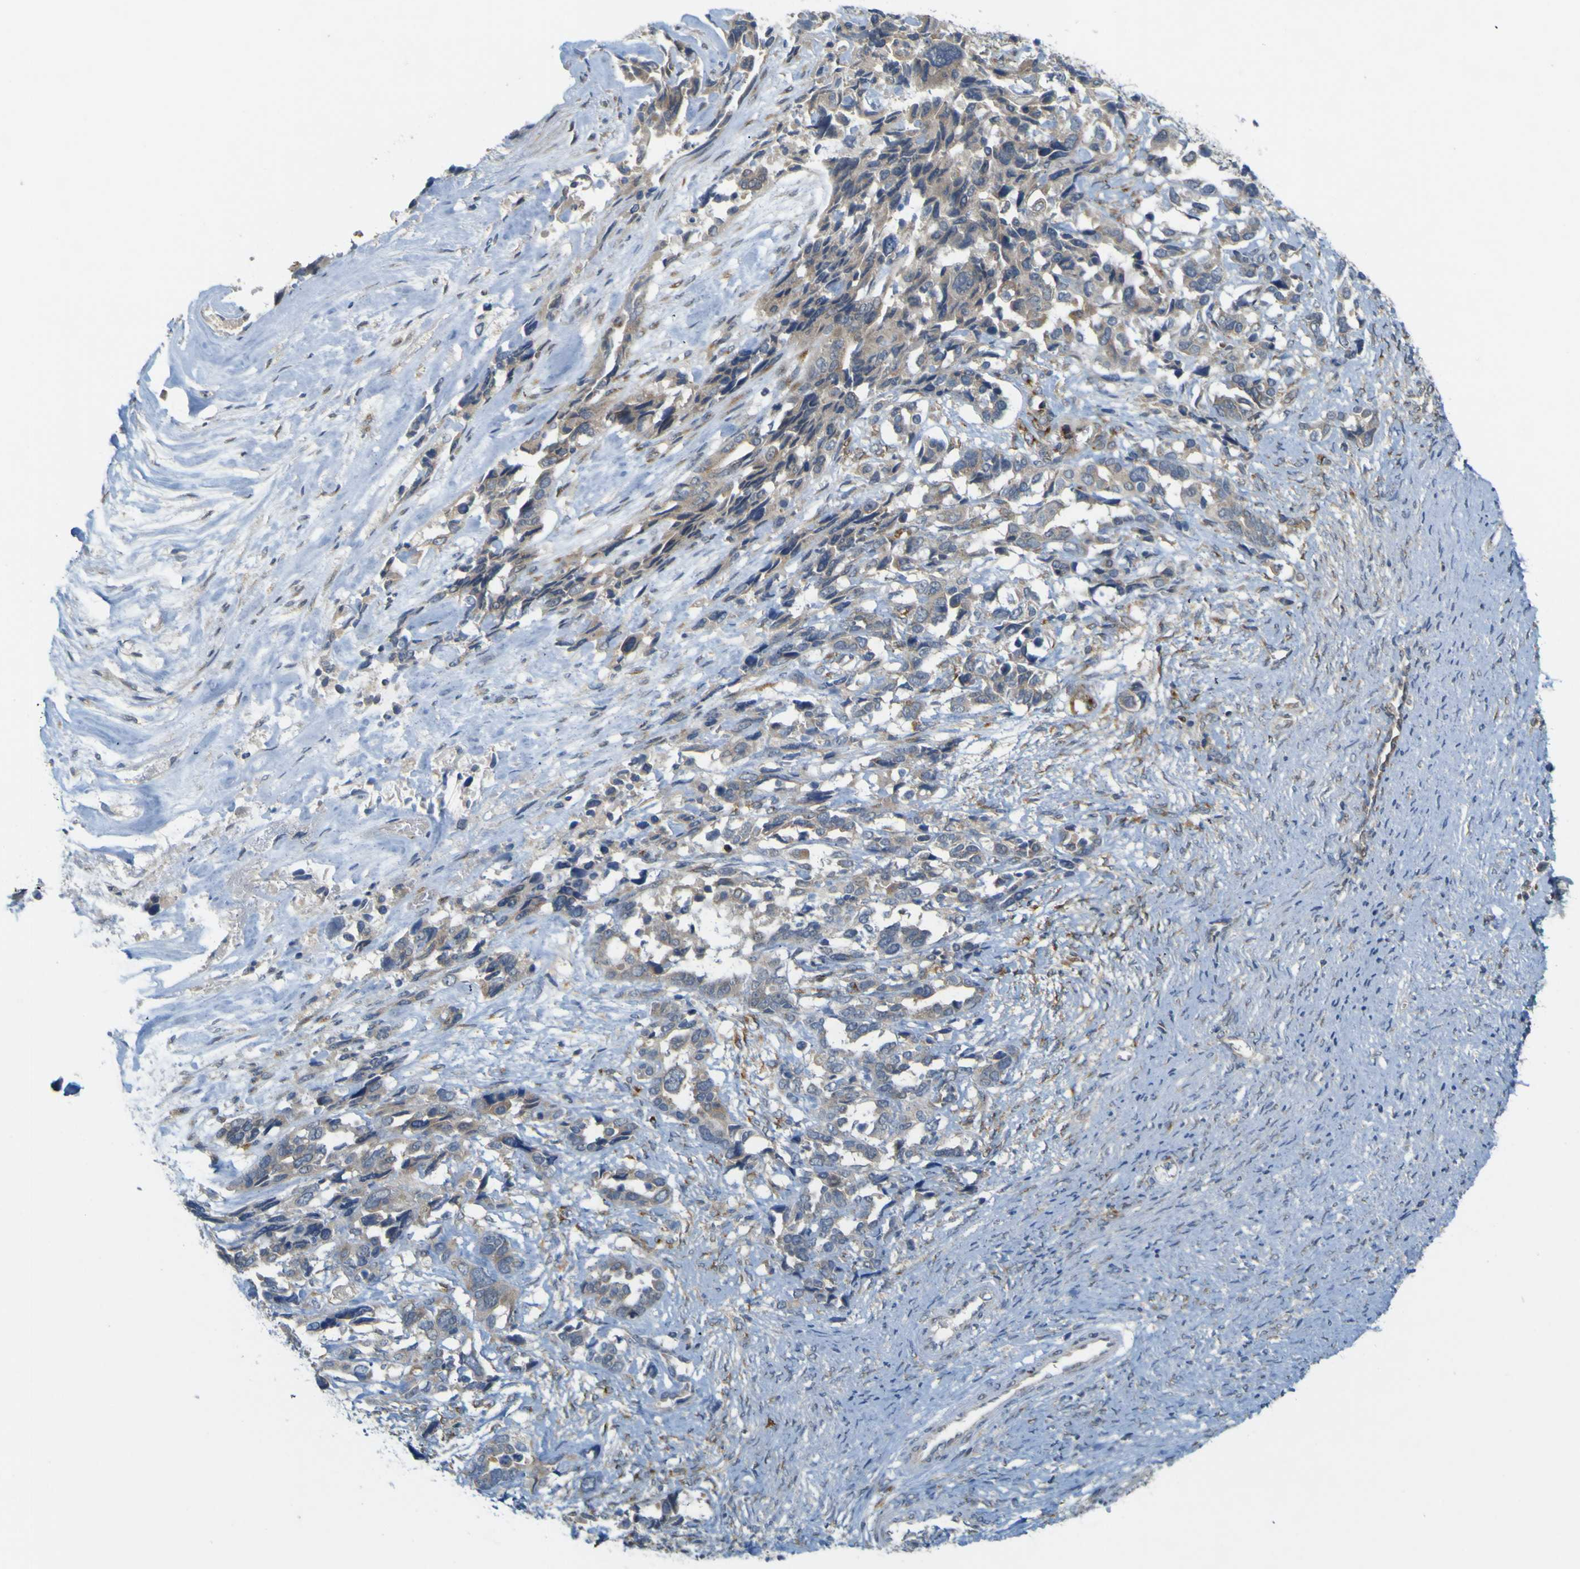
{"staining": {"intensity": "weak", "quantity": "<25%", "location": "cytoplasmic/membranous"}, "tissue": "ovarian cancer", "cell_type": "Tumor cells", "image_type": "cancer", "snomed": [{"axis": "morphology", "description": "Cystadenocarcinoma, serous, NOS"}, {"axis": "topography", "description": "Ovary"}], "caption": "Protein analysis of ovarian cancer shows no significant expression in tumor cells. Brightfield microscopy of IHC stained with DAB (brown) and hematoxylin (blue), captured at high magnification.", "gene": "IGF2R", "patient": {"sex": "female", "age": 44}}